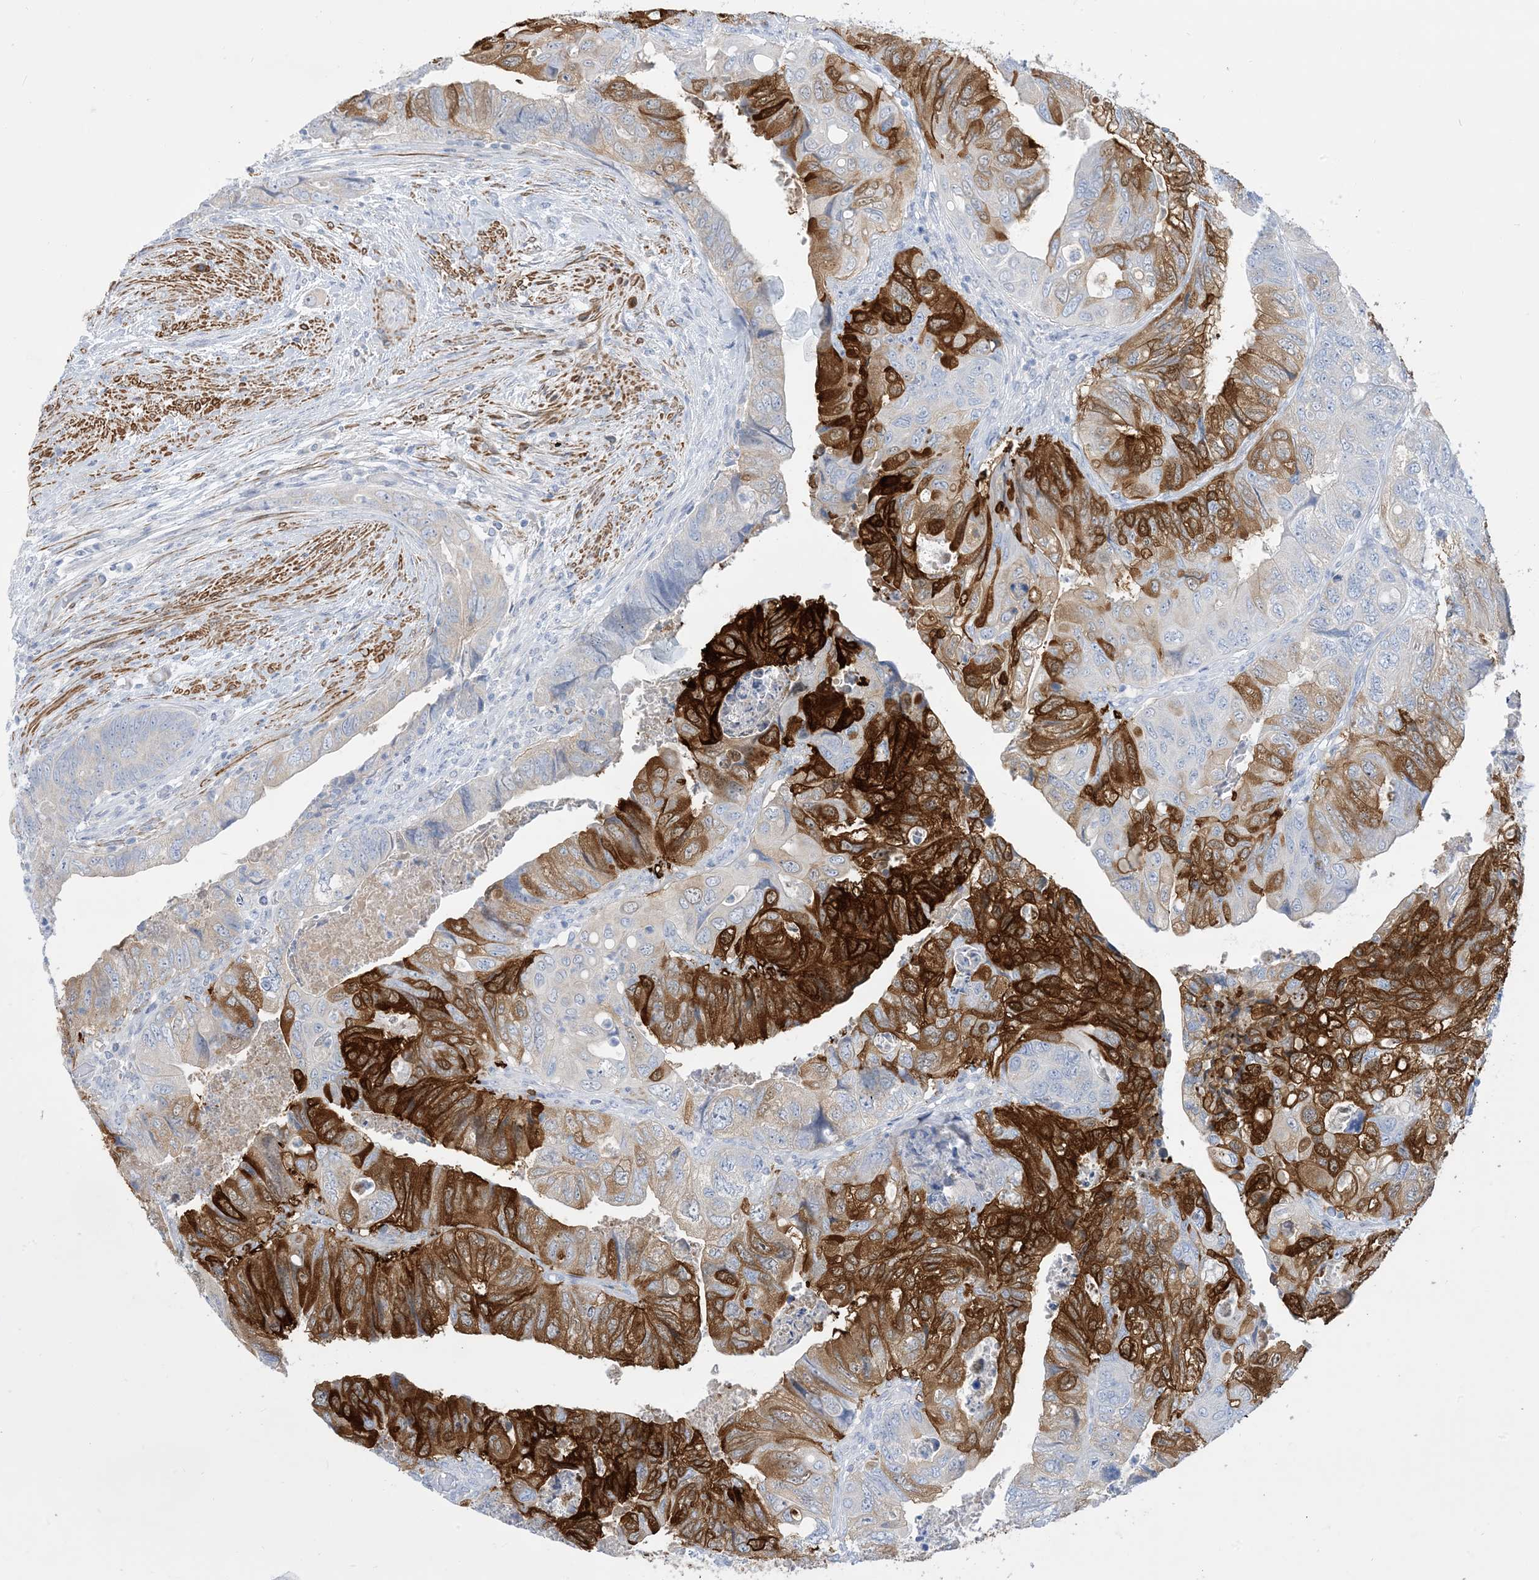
{"staining": {"intensity": "strong", "quantity": "25%-75%", "location": "cytoplasmic/membranous"}, "tissue": "colorectal cancer", "cell_type": "Tumor cells", "image_type": "cancer", "snomed": [{"axis": "morphology", "description": "Adenocarcinoma, NOS"}, {"axis": "topography", "description": "Rectum"}], "caption": "Immunohistochemical staining of colorectal cancer (adenocarcinoma) reveals high levels of strong cytoplasmic/membranous protein staining in approximately 25%-75% of tumor cells. The staining was performed using DAB to visualize the protein expression in brown, while the nuclei were stained in blue with hematoxylin (Magnification: 20x).", "gene": "MARS2", "patient": {"sex": "male", "age": 63}}